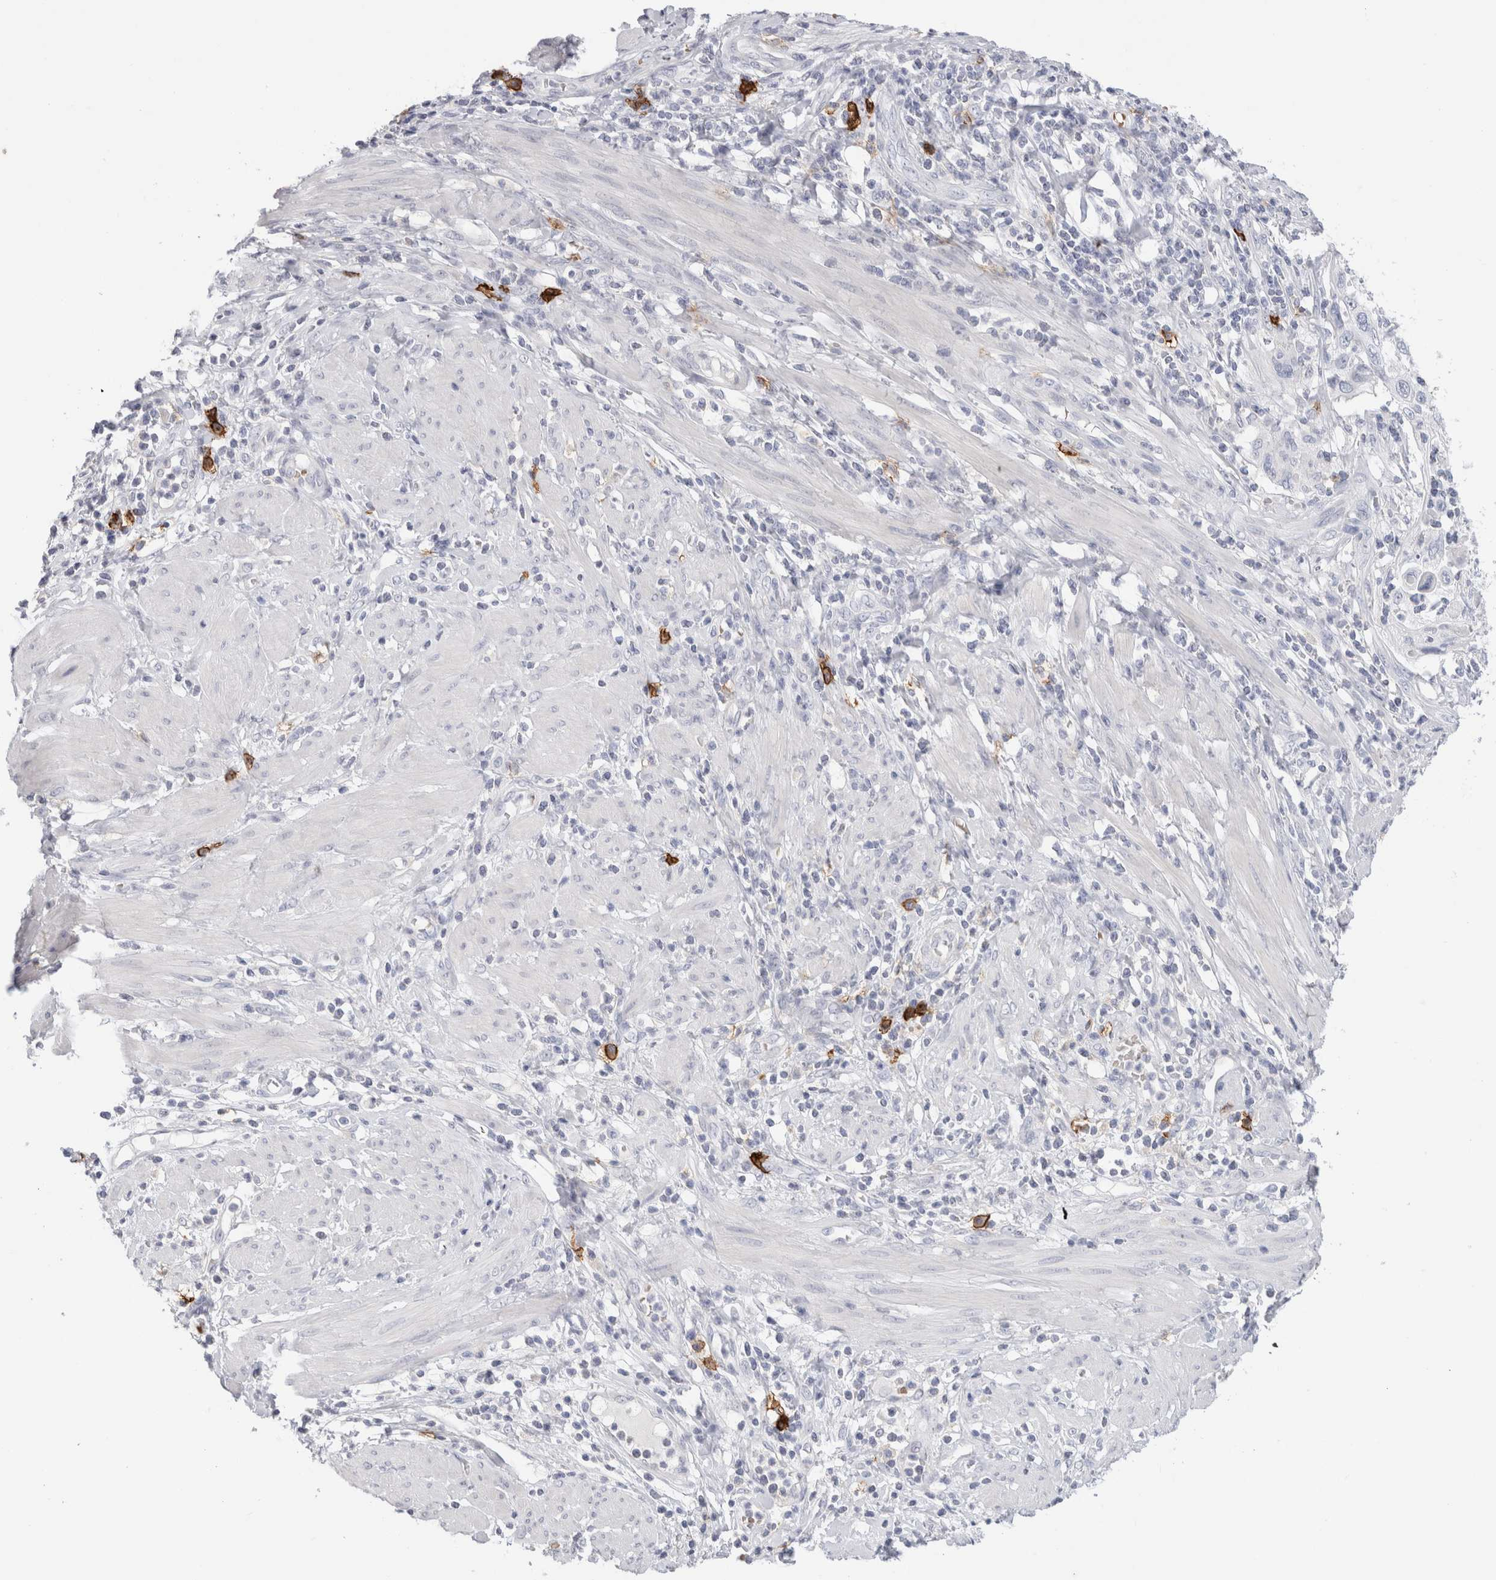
{"staining": {"intensity": "negative", "quantity": "none", "location": "none"}, "tissue": "cervical cancer", "cell_type": "Tumor cells", "image_type": "cancer", "snomed": [{"axis": "morphology", "description": "Squamous cell carcinoma, NOS"}, {"axis": "topography", "description": "Cervix"}], "caption": "Cervical cancer stained for a protein using immunohistochemistry displays no expression tumor cells.", "gene": "CD38", "patient": {"sex": "female", "age": 70}}